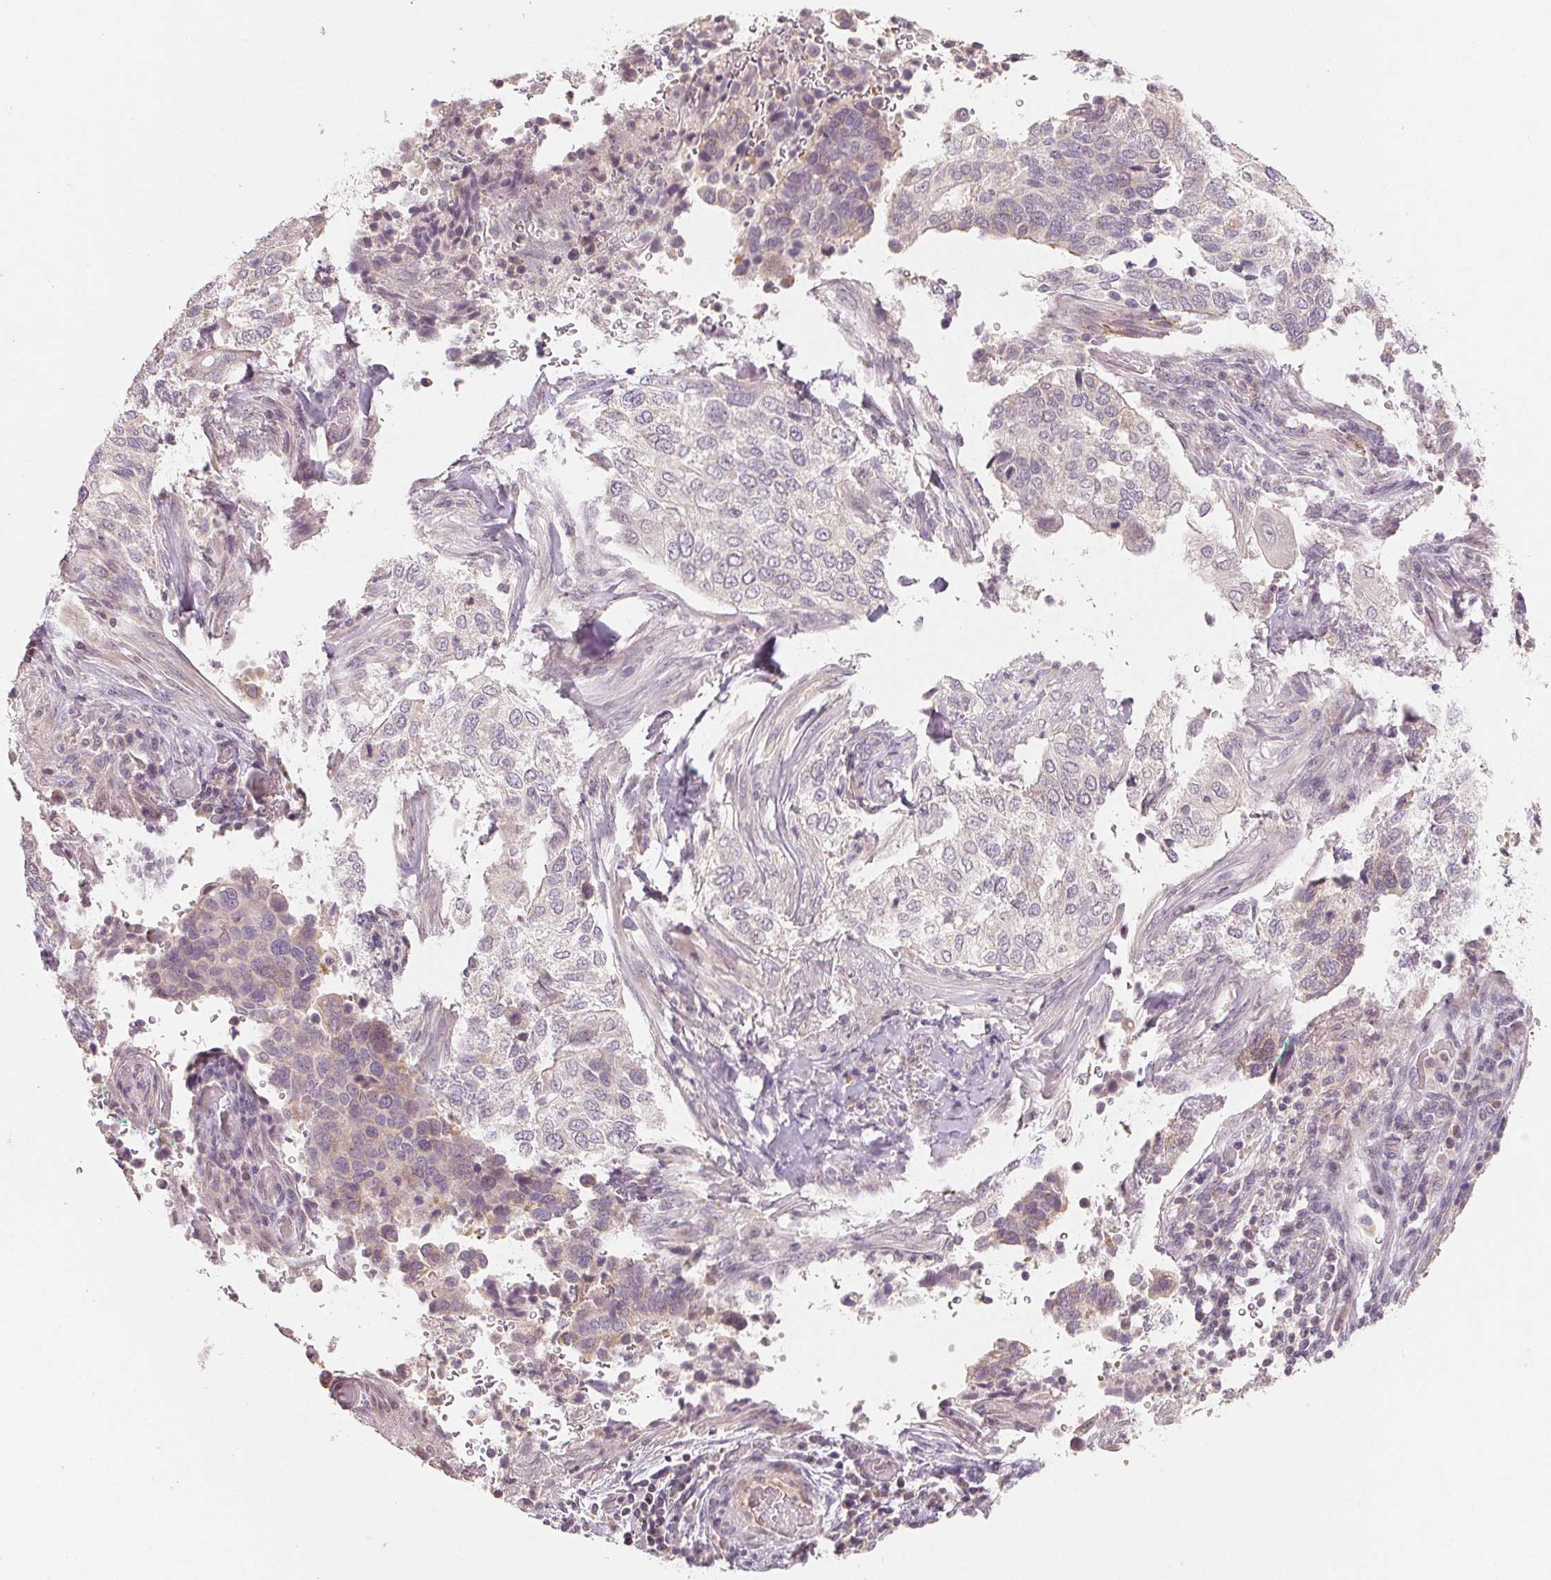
{"staining": {"intensity": "negative", "quantity": "none", "location": "none"}, "tissue": "cervical cancer", "cell_type": "Tumor cells", "image_type": "cancer", "snomed": [{"axis": "morphology", "description": "Squamous cell carcinoma, NOS"}, {"axis": "topography", "description": "Cervix"}], "caption": "Immunohistochemistry (IHC) histopathology image of neoplastic tissue: human cervical cancer stained with DAB (3,3'-diaminobenzidine) shows no significant protein staining in tumor cells.", "gene": "AQP8", "patient": {"sex": "female", "age": 38}}